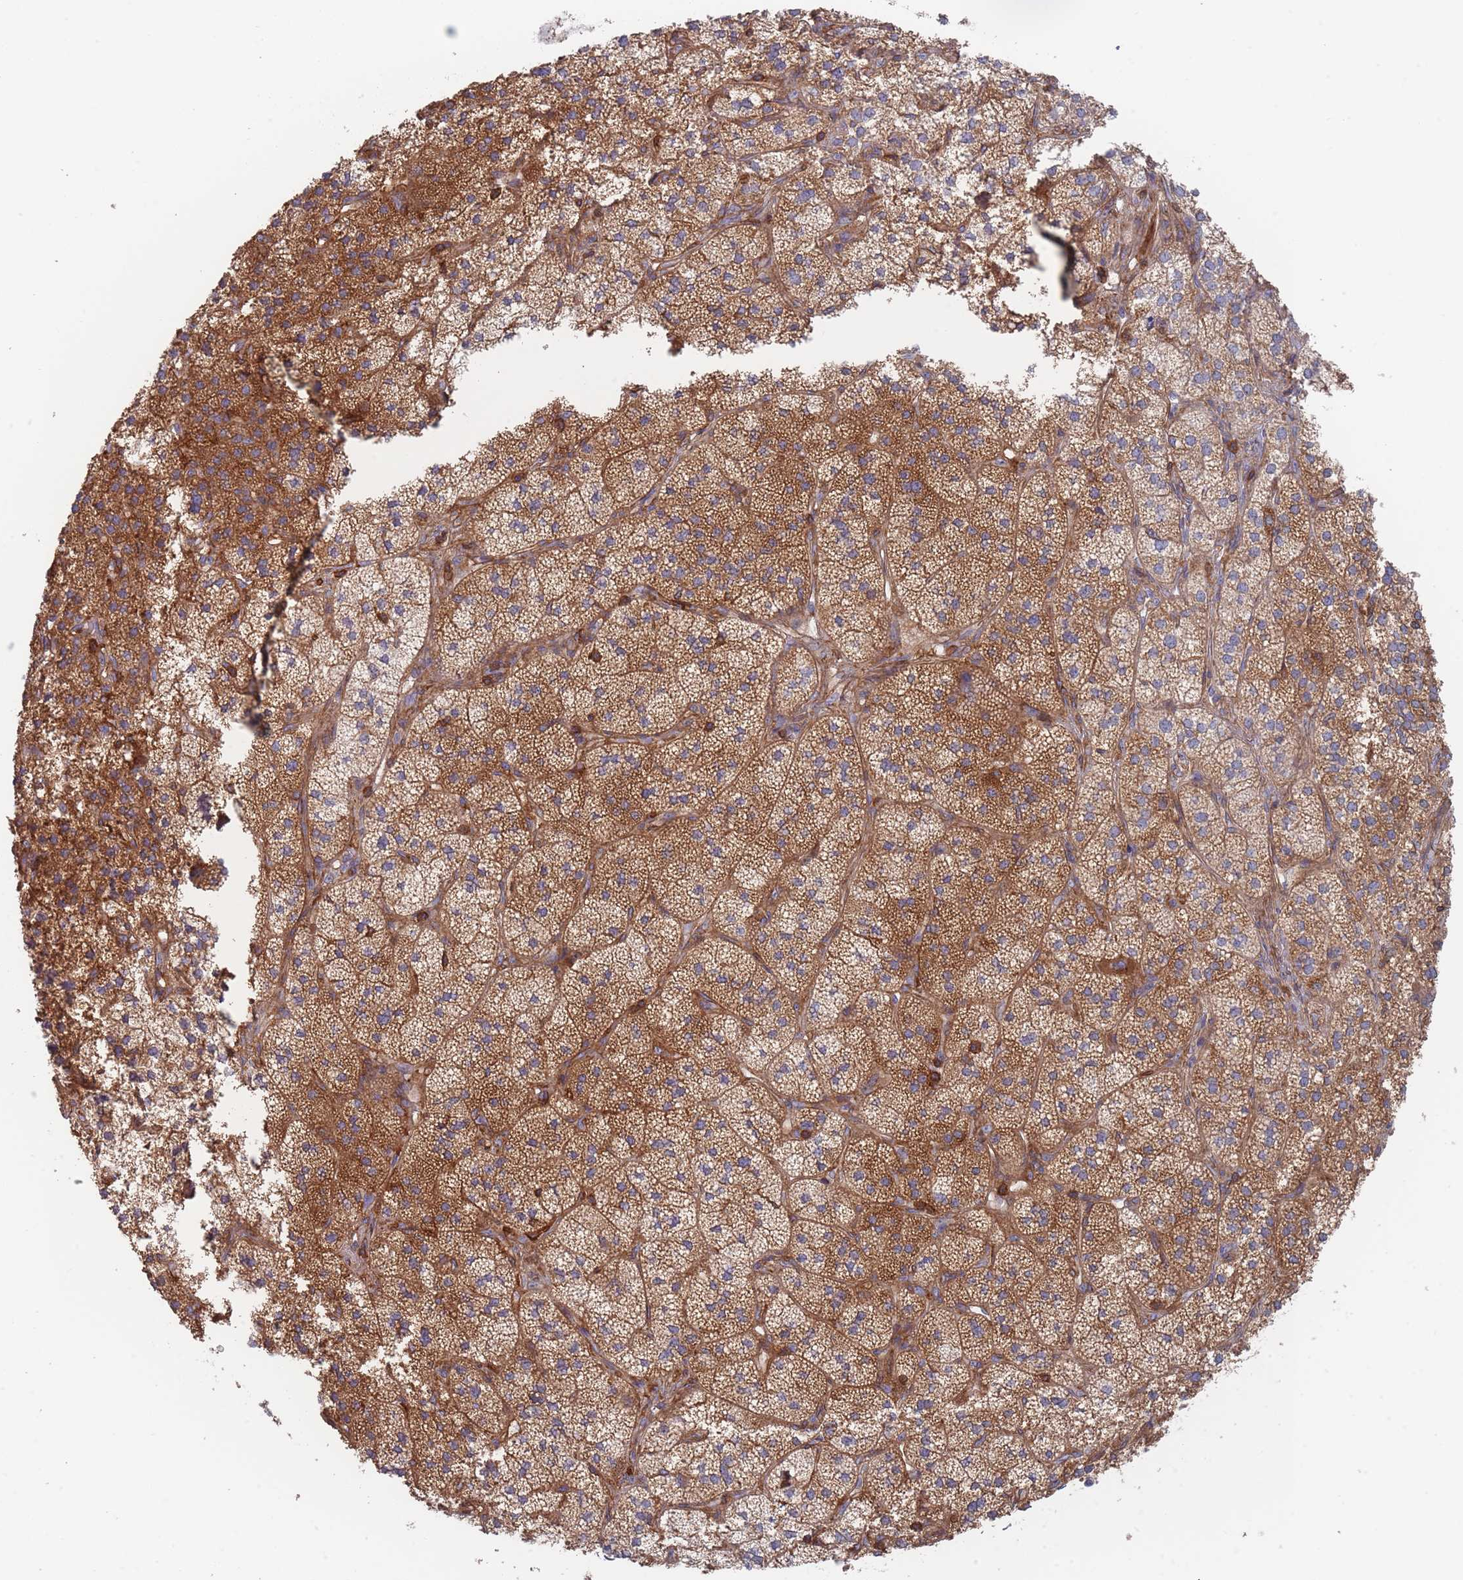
{"staining": {"intensity": "moderate", "quantity": ">75%", "location": "cytoplasmic/membranous"}, "tissue": "adrenal gland", "cell_type": "Glandular cells", "image_type": "normal", "snomed": [{"axis": "morphology", "description": "Normal tissue, NOS"}, {"axis": "topography", "description": "Adrenal gland"}], "caption": "Adrenal gland stained for a protein demonstrates moderate cytoplasmic/membranous positivity in glandular cells.", "gene": "SCCPDH", "patient": {"sex": "female", "age": 58}}